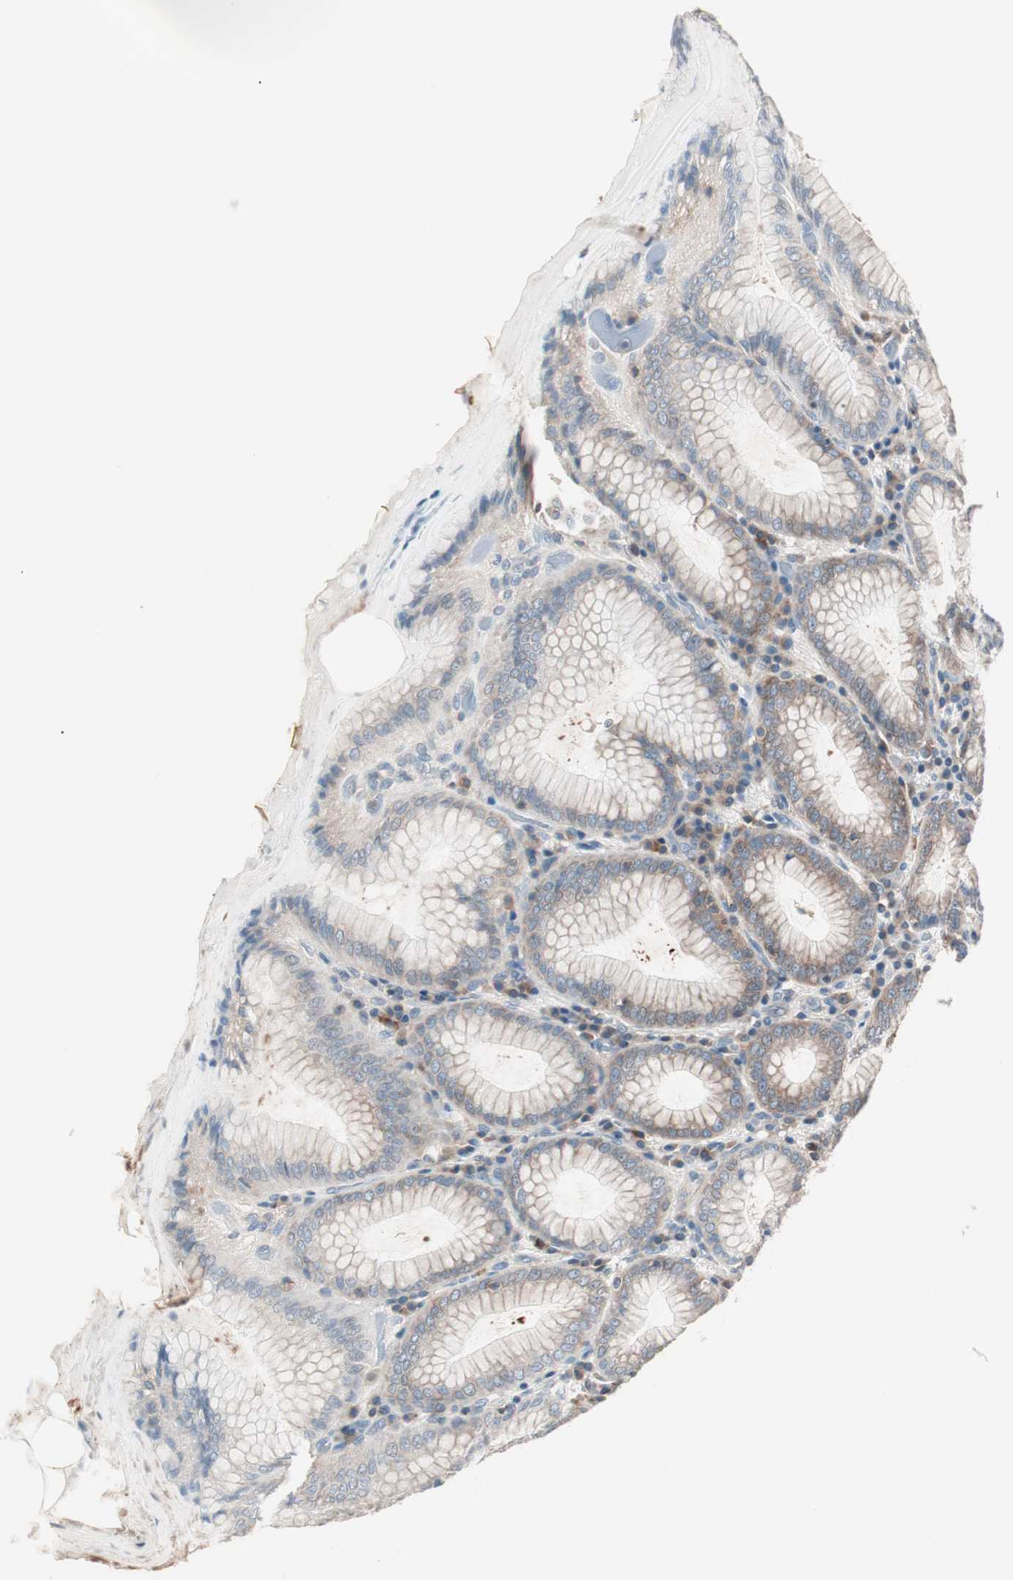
{"staining": {"intensity": "moderate", "quantity": ">75%", "location": "cytoplasmic/membranous"}, "tissue": "stomach", "cell_type": "Glandular cells", "image_type": "normal", "snomed": [{"axis": "morphology", "description": "Normal tissue, NOS"}, {"axis": "topography", "description": "Stomach, lower"}], "caption": "Stomach stained with IHC shows moderate cytoplasmic/membranous expression in approximately >75% of glandular cells.", "gene": "RAD54B", "patient": {"sex": "female", "age": 76}}